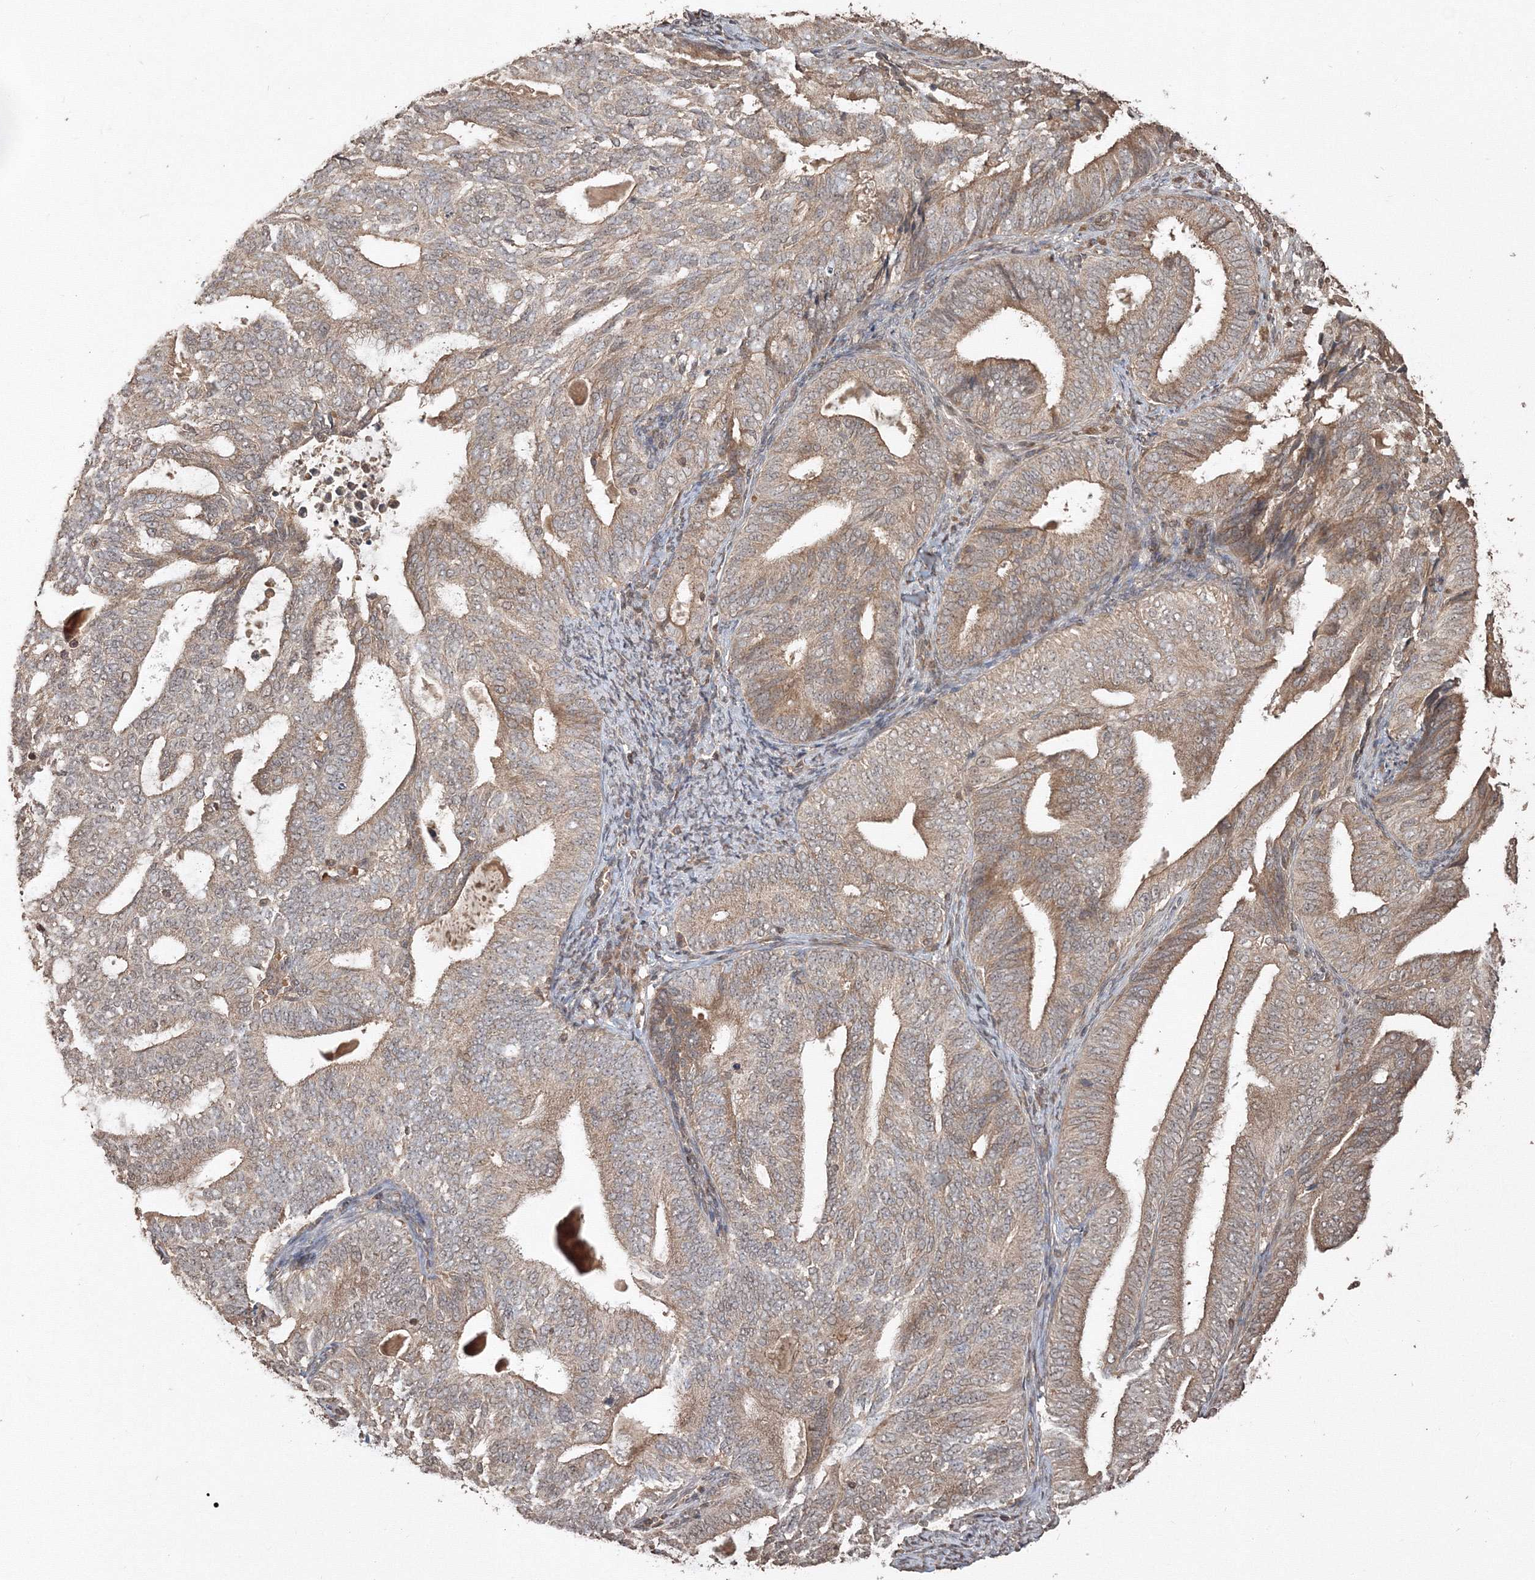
{"staining": {"intensity": "weak", "quantity": "25%-75%", "location": "cytoplasmic/membranous"}, "tissue": "endometrial cancer", "cell_type": "Tumor cells", "image_type": "cancer", "snomed": [{"axis": "morphology", "description": "Adenocarcinoma, NOS"}, {"axis": "topography", "description": "Endometrium"}], "caption": "Tumor cells reveal weak cytoplasmic/membranous staining in approximately 25%-75% of cells in endometrial cancer.", "gene": "CCDC122", "patient": {"sex": "female", "age": 58}}